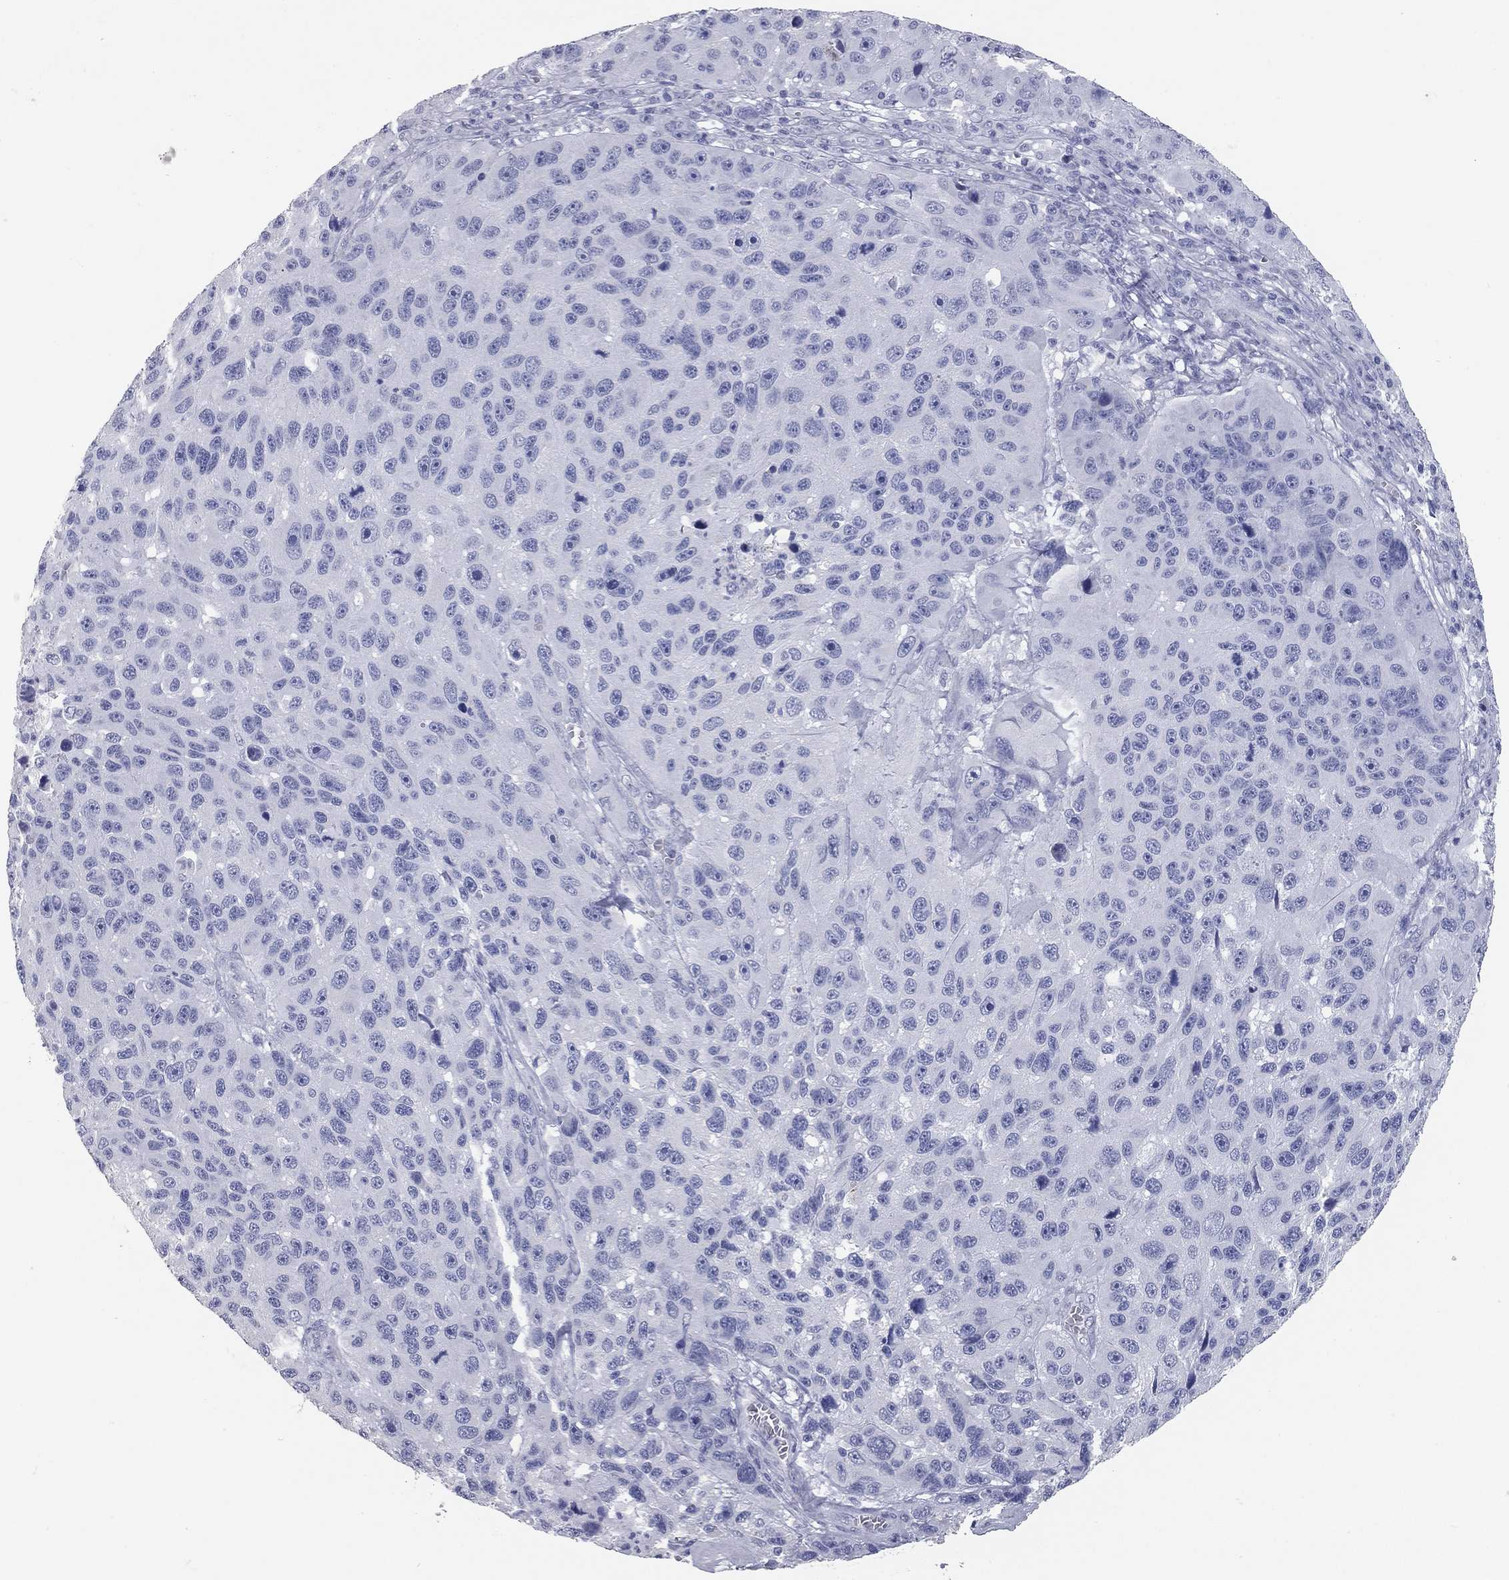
{"staining": {"intensity": "negative", "quantity": "none", "location": "none"}, "tissue": "melanoma", "cell_type": "Tumor cells", "image_type": "cancer", "snomed": [{"axis": "morphology", "description": "Malignant melanoma, NOS"}, {"axis": "topography", "description": "Skin"}], "caption": "This is a image of immunohistochemistry (IHC) staining of melanoma, which shows no expression in tumor cells.", "gene": "TAC1", "patient": {"sex": "male", "age": 53}}